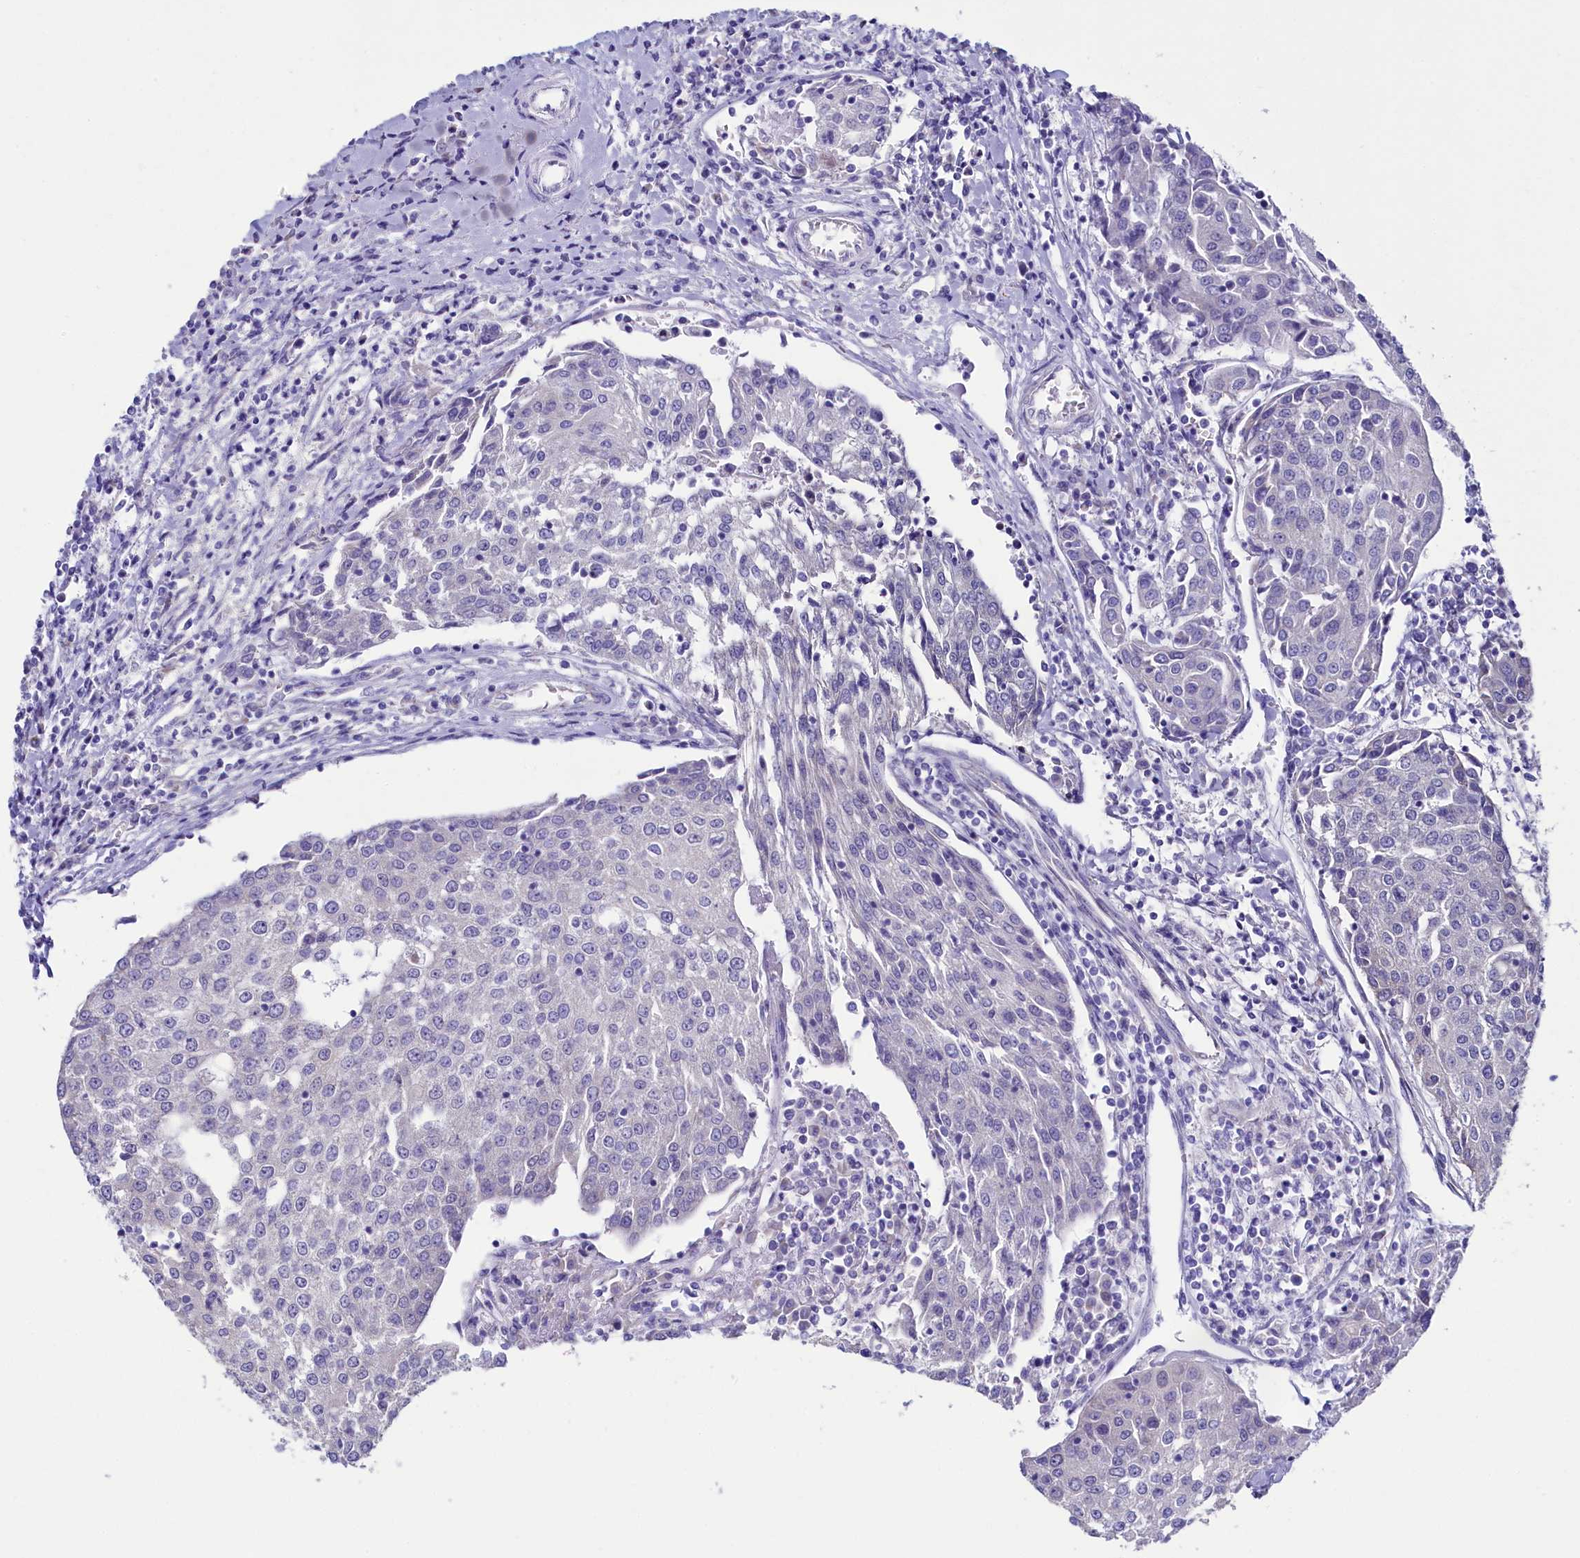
{"staining": {"intensity": "negative", "quantity": "none", "location": "none"}, "tissue": "urothelial cancer", "cell_type": "Tumor cells", "image_type": "cancer", "snomed": [{"axis": "morphology", "description": "Urothelial carcinoma, High grade"}, {"axis": "topography", "description": "Urinary bladder"}], "caption": "Tumor cells are negative for brown protein staining in urothelial cancer.", "gene": "SKA3", "patient": {"sex": "female", "age": 85}}